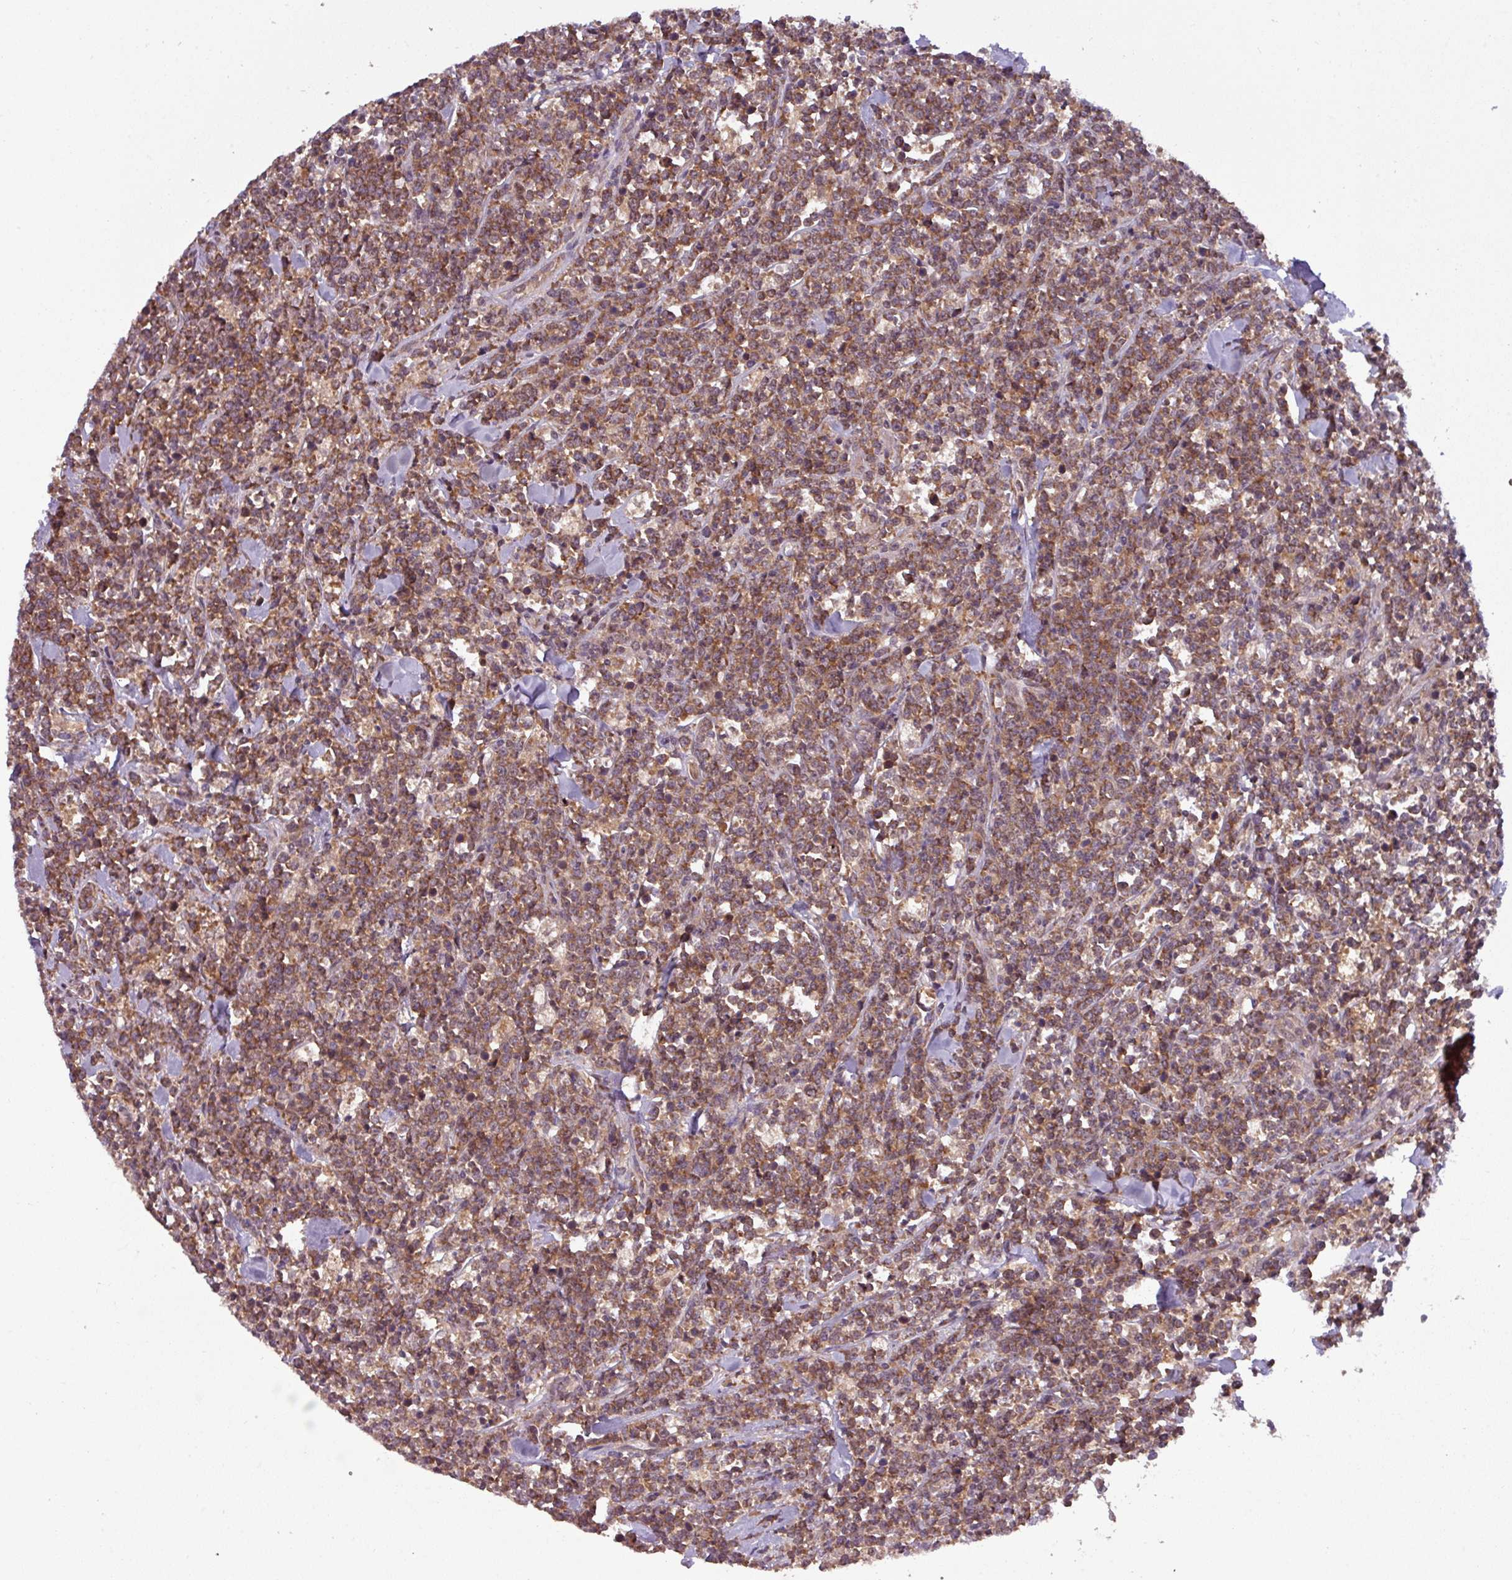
{"staining": {"intensity": "moderate", "quantity": ">75%", "location": "cytoplasmic/membranous"}, "tissue": "lymphoma", "cell_type": "Tumor cells", "image_type": "cancer", "snomed": [{"axis": "morphology", "description": "Malignant lymphoma, non-Hodgkin's type, High grade"}, {"axis": "topography", "description": "Small intestine"}, {"axis": "topography", "description": "Colon"}], "caption": "Immunohistochemistry (IHC) photomicrograph of human high-grade malignant lymphoma, non-Hodgkin's type stained for a protein (brown), which reveals medium levels of moderate cytoplasmic/membranous staining in about >75% of tumor cells.", "gene": "PUS1", "patient": {"sex": "male", "age": 8}}